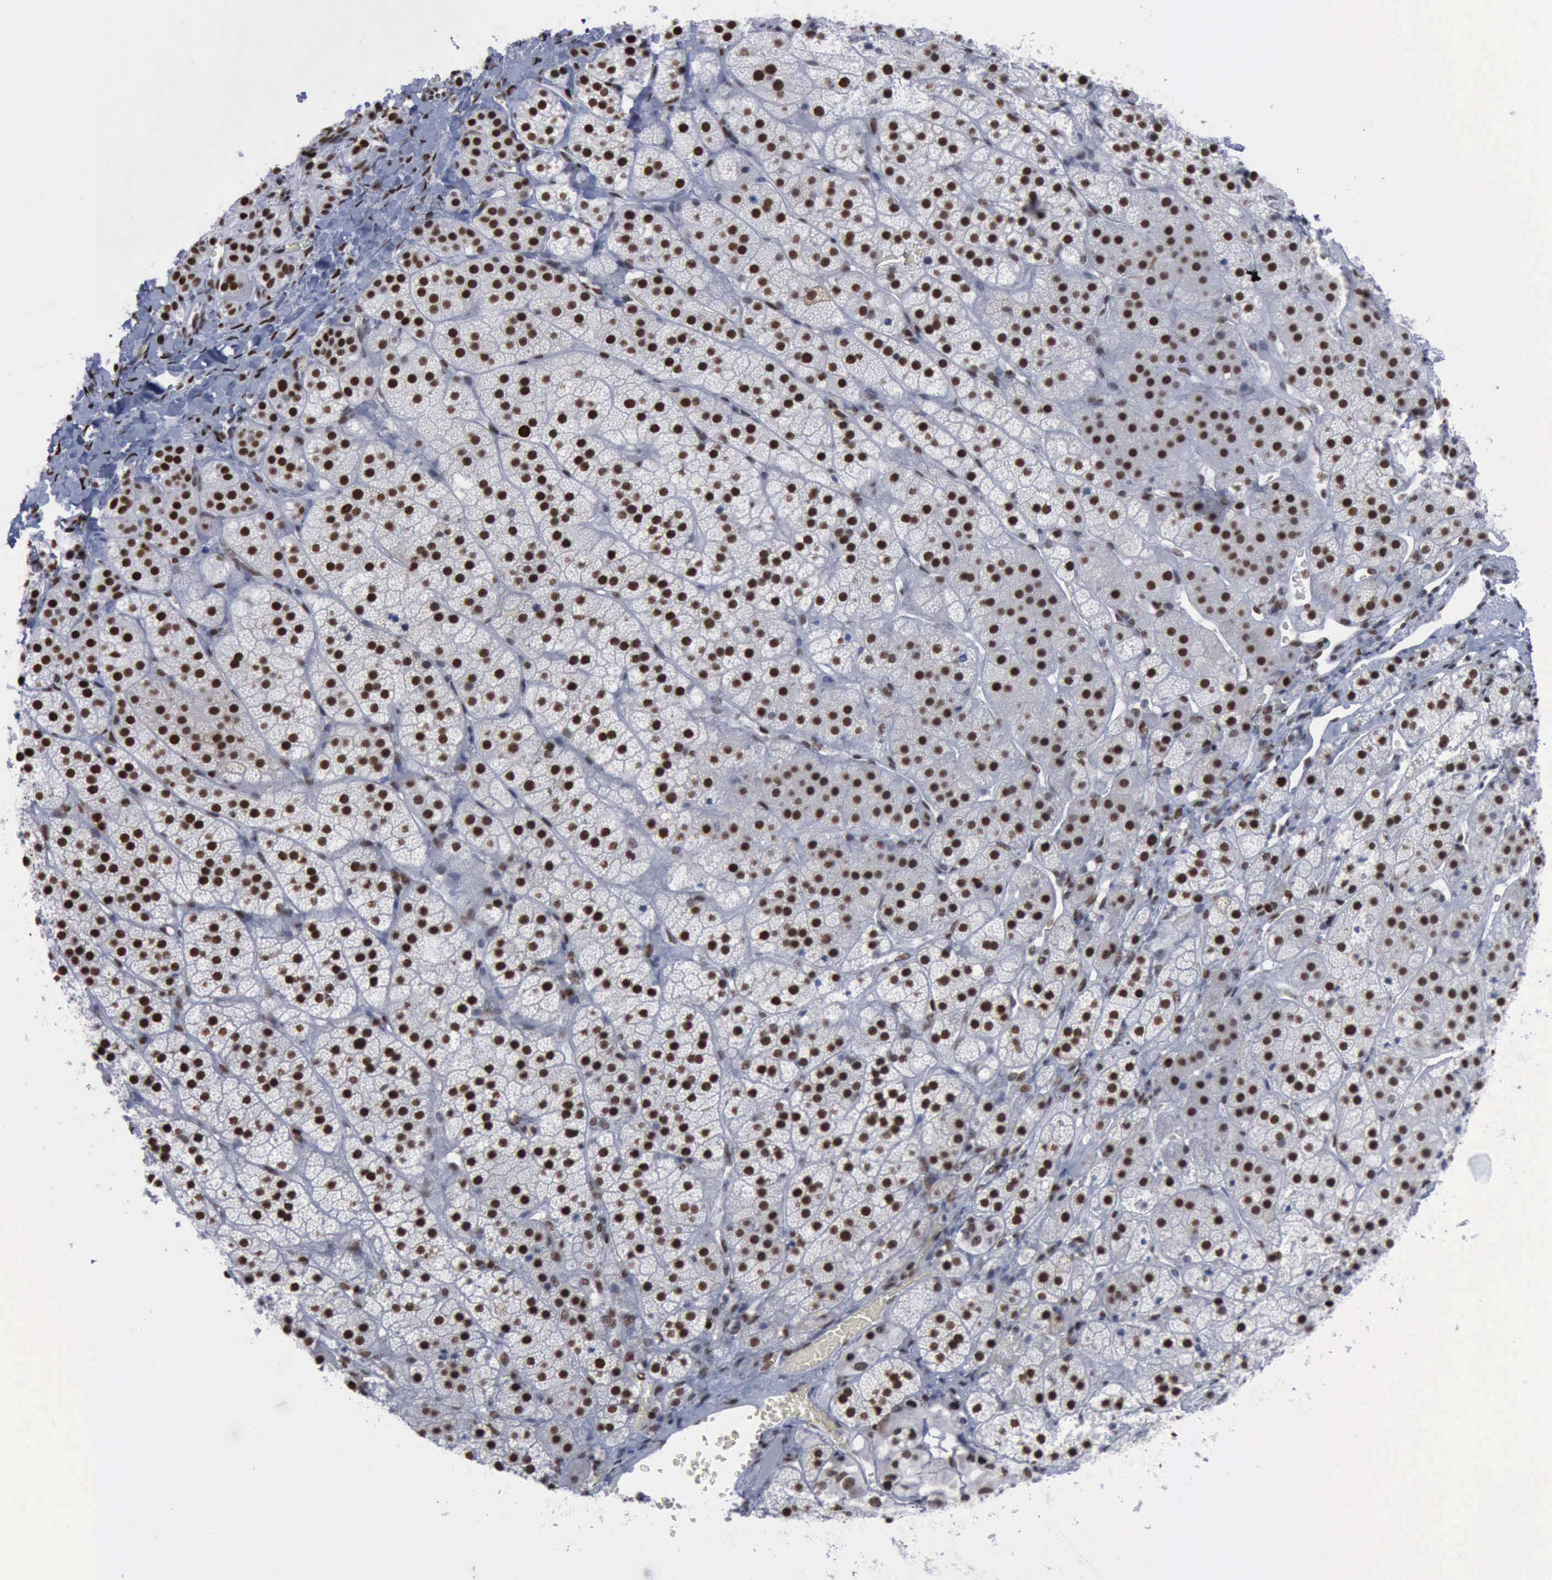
{"staining": {"intensity": "moderate", "quantity": ">75%", "location": "nuclear"}, "tissue": "adrenal gland", "cell_type": "Glandular cells", "image_type": "normal", "snomed": [{"axis": "morphology", "description": "Normal tissue, NOS"}, {"axis": "topography", "description": "Adrenal gland"}], "caption": "A micrograph showing moderate nuclear expression in about >75% of glandular cells in unremarkable adrenal gland, as visualized by brown immunohistochemical staining.", "gene": "PCNA", "patient": {"sex": "female", "age": 44}}